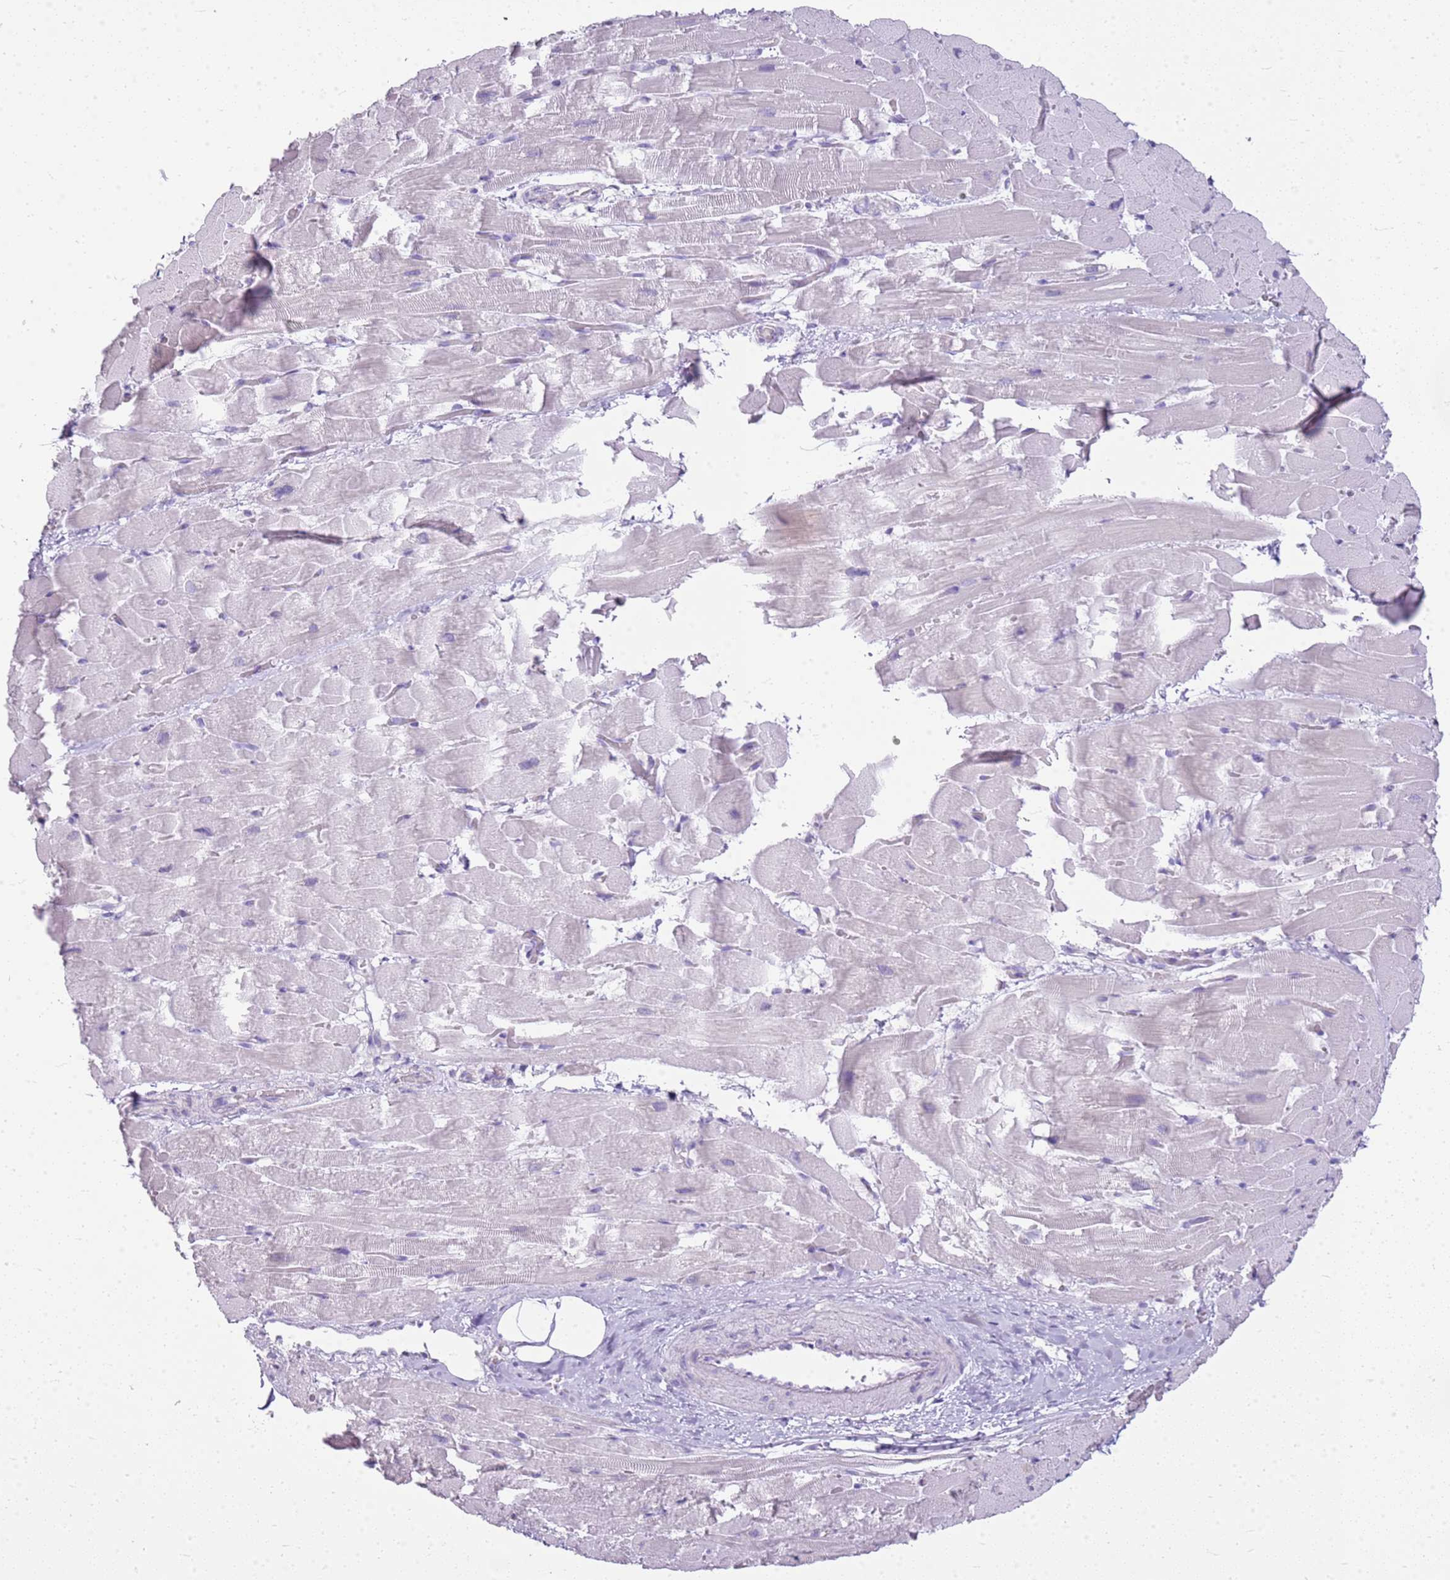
{"staining": {"intensity": "negative", "quantity": "none", "location": "none"}, "tissue": "heart muscle", "cell_type": "Cardiomyocytes", "image_type": "normal", "snomed": [{"axis": "morphology", "description": "Normal tissue, NOS"}, {"axis": "topography", "description": "Heart"}], "caption": "Immunohistochemical staining of unremarkable heart muscle displays no significant staining in cardiomyocytes. (Immunohistochemistry (ihc), brightfield microscopy, high magnification).", "gene": "CA8", "patient": {"sex": "male", "age": 37}}